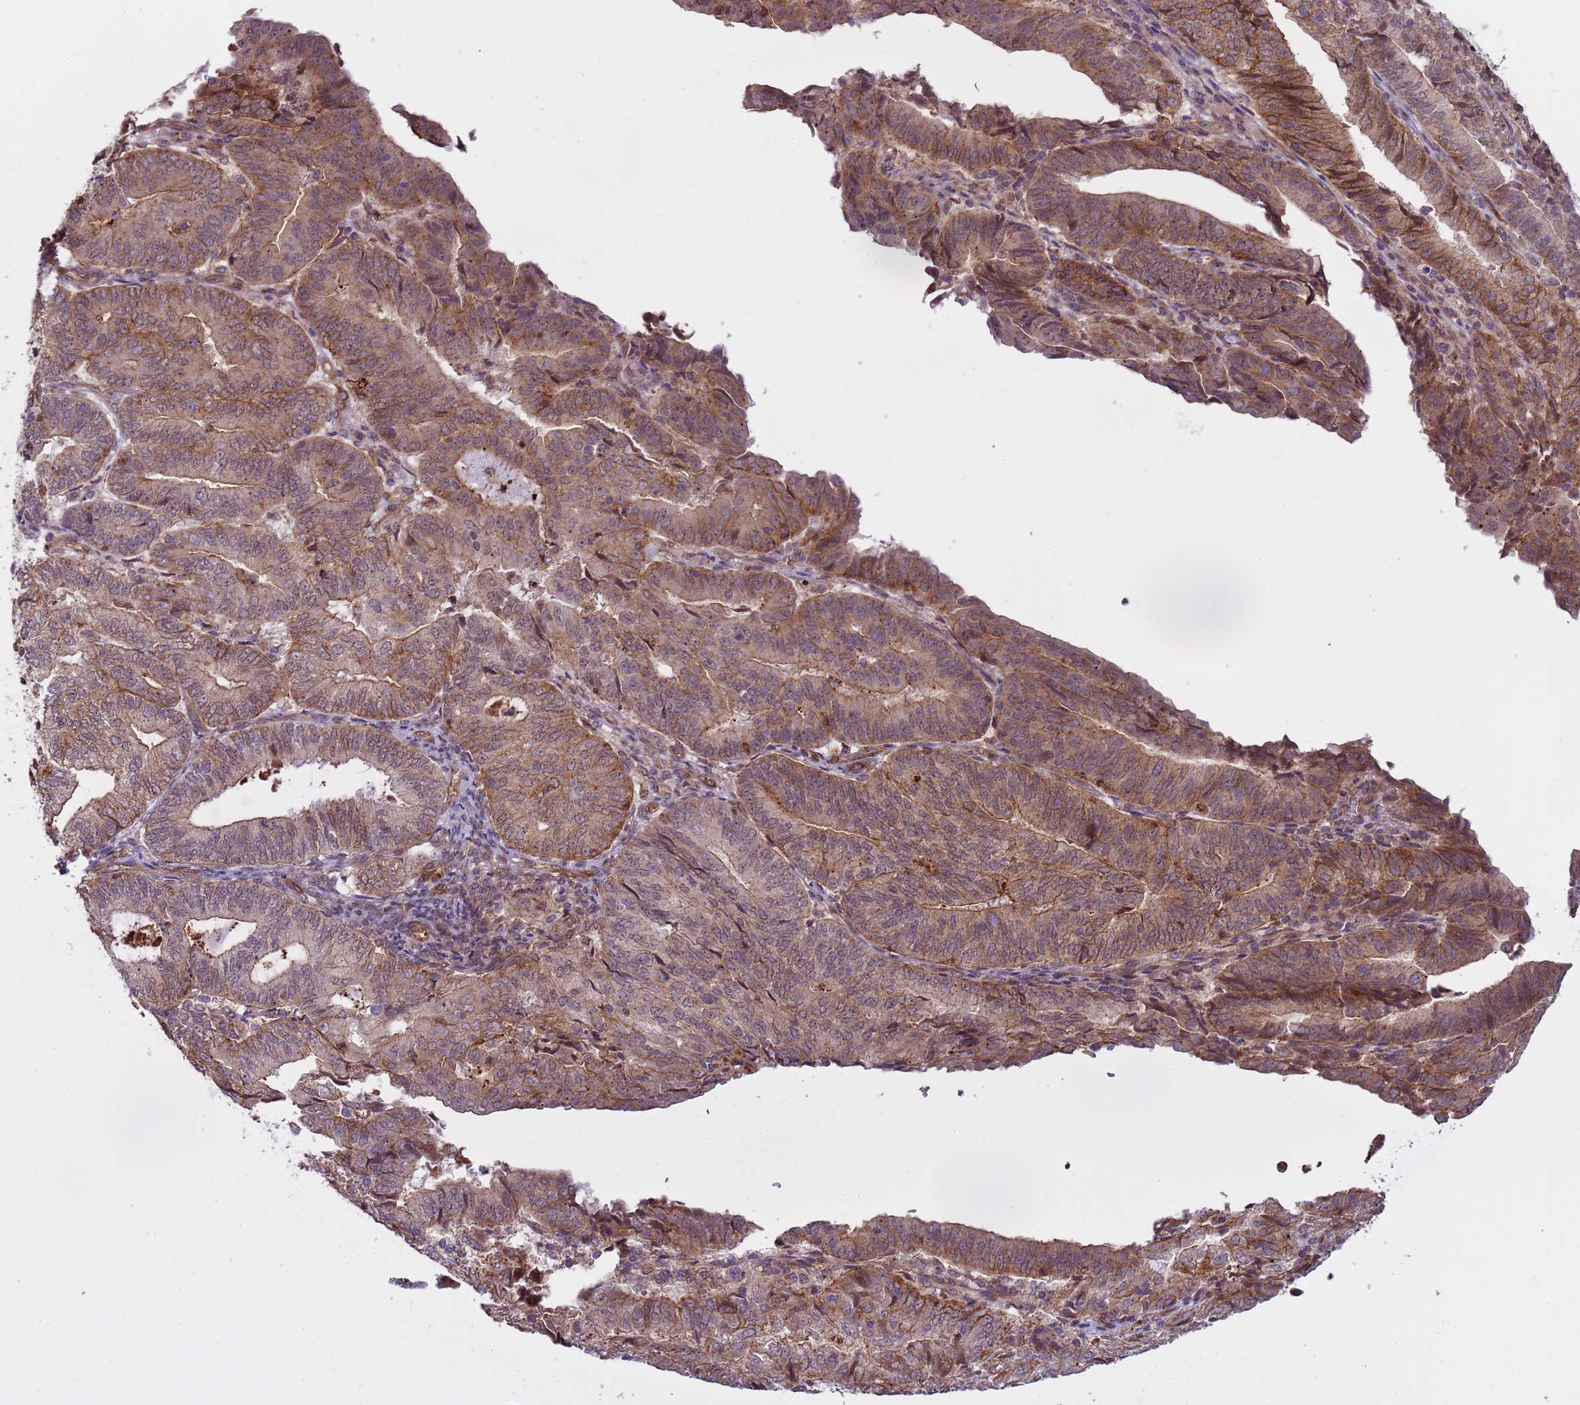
{"staining": {"intensity": "weak", "quantity": "25%-75%", "location": "cytoplasmic/membranous"}, "tissue": "endometrial cancer", "cell_type": "Tumor cells", "image_type": "cancer", "snomed": [{"axis": "morphology", "description": "Adenocarcinoma, NOS"}, {"axis": "topography", "description": "Endometrium"}], "caption": "Adenocarcinoma (endometrial) tissue displays weak cytoplasmic/membranous expression in about 25%-75% of tumor cells", "gene": "EMC2", "patient": {"sex": "female", "age": 70}}